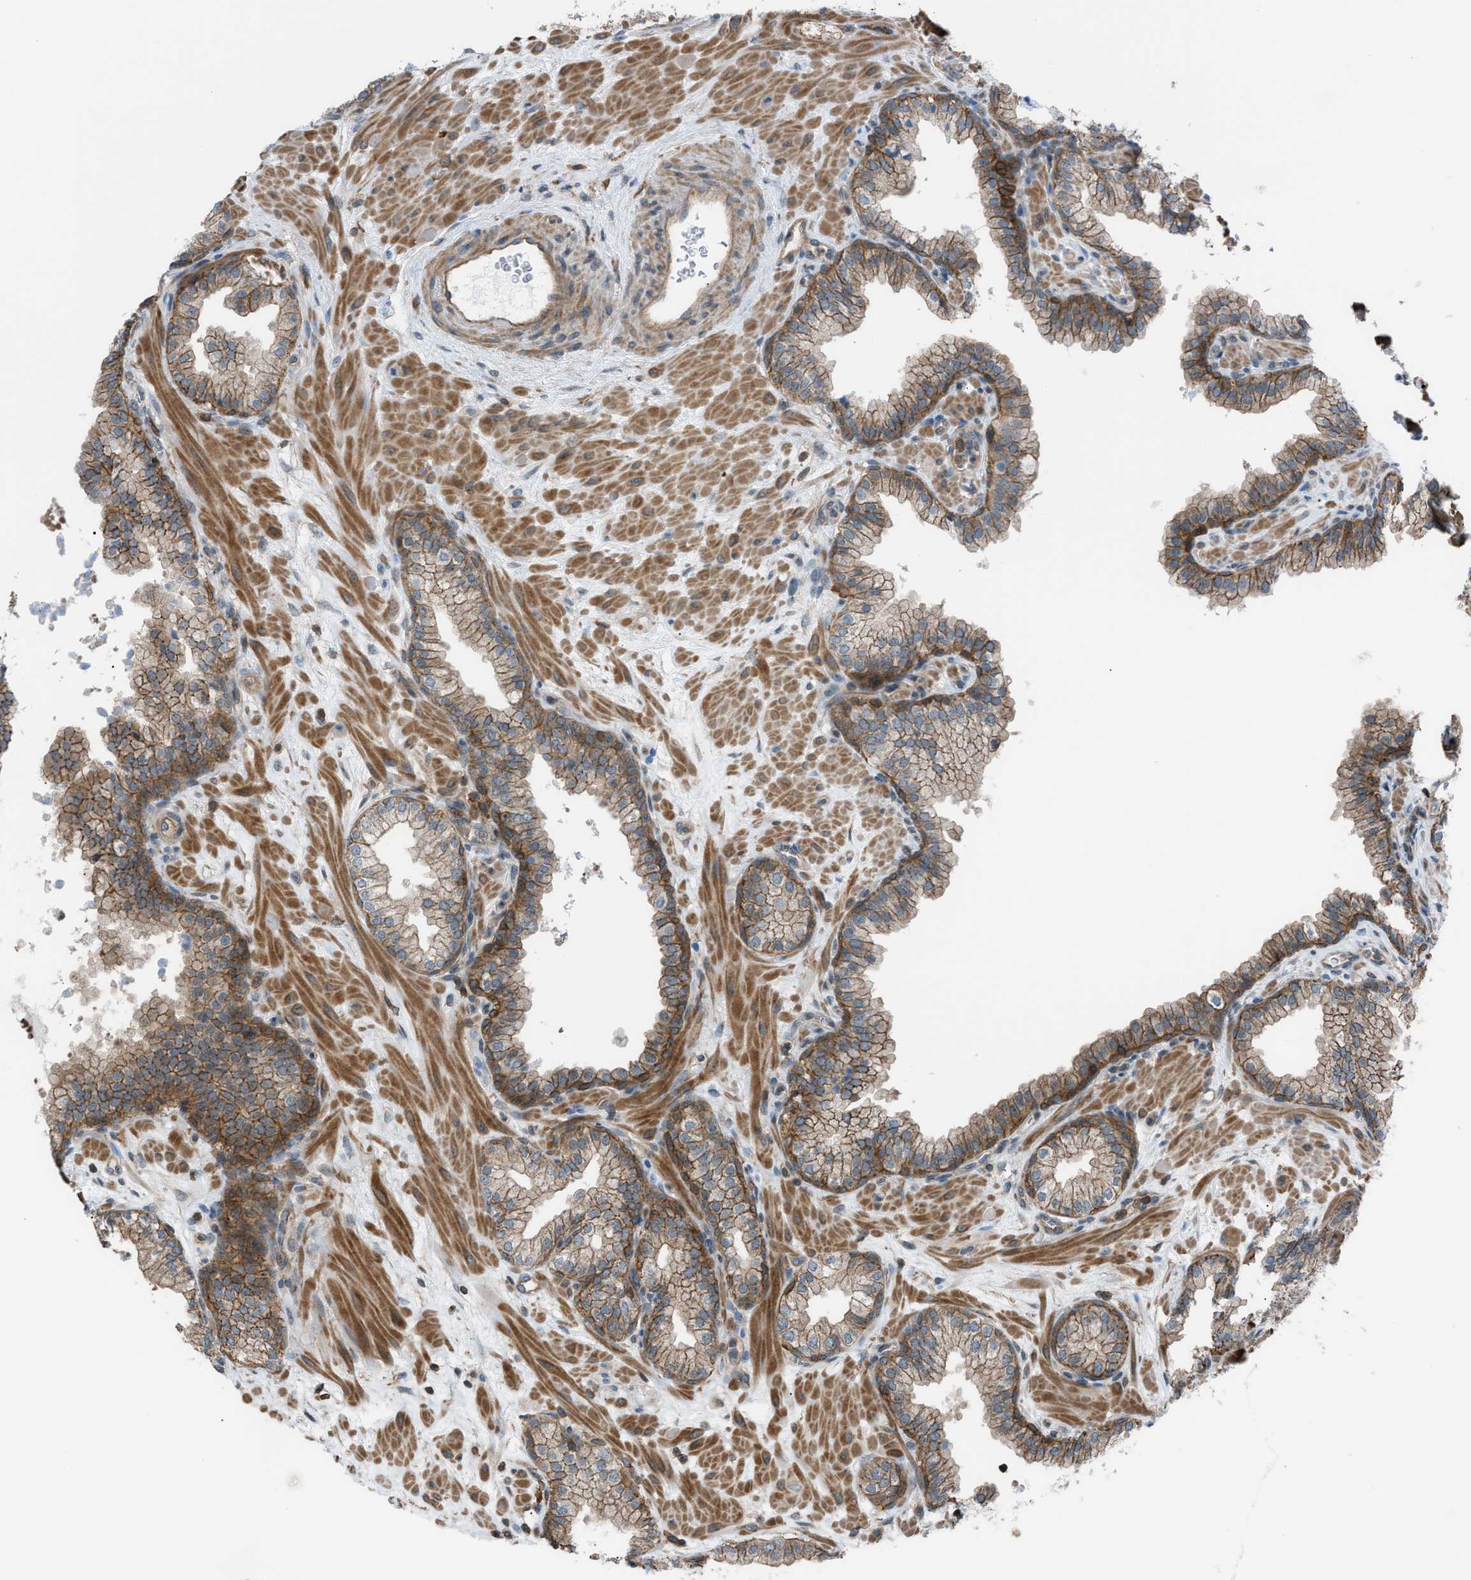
{"staining": {"intensity": "moderate", "quantity": "25%-75%", "location": "cytoplasmic/membranous"}, "tissue": "prostate", "cell_type": "Glandular cells", "image_type": "normal", "snomed": [{"axis": "morphology", "description": "Normal tissue, NOS"}, {"axis": "morphology", "description": "Urothelial carcinoma, Low grade"}, {"axis": "topography", "description": "Urinary bladder"}, {"axis": "topography", "description": "Prostate"}], "caption": "Prostate stained with DAB immunohistochemistry (IHC) demonstrates medium levels of moderate cytoplasmic/membranous expression in about 25%-75% of glandular cells.", "gene": "DYRK1A", "patient": {"sex": "male", "age": 60}}